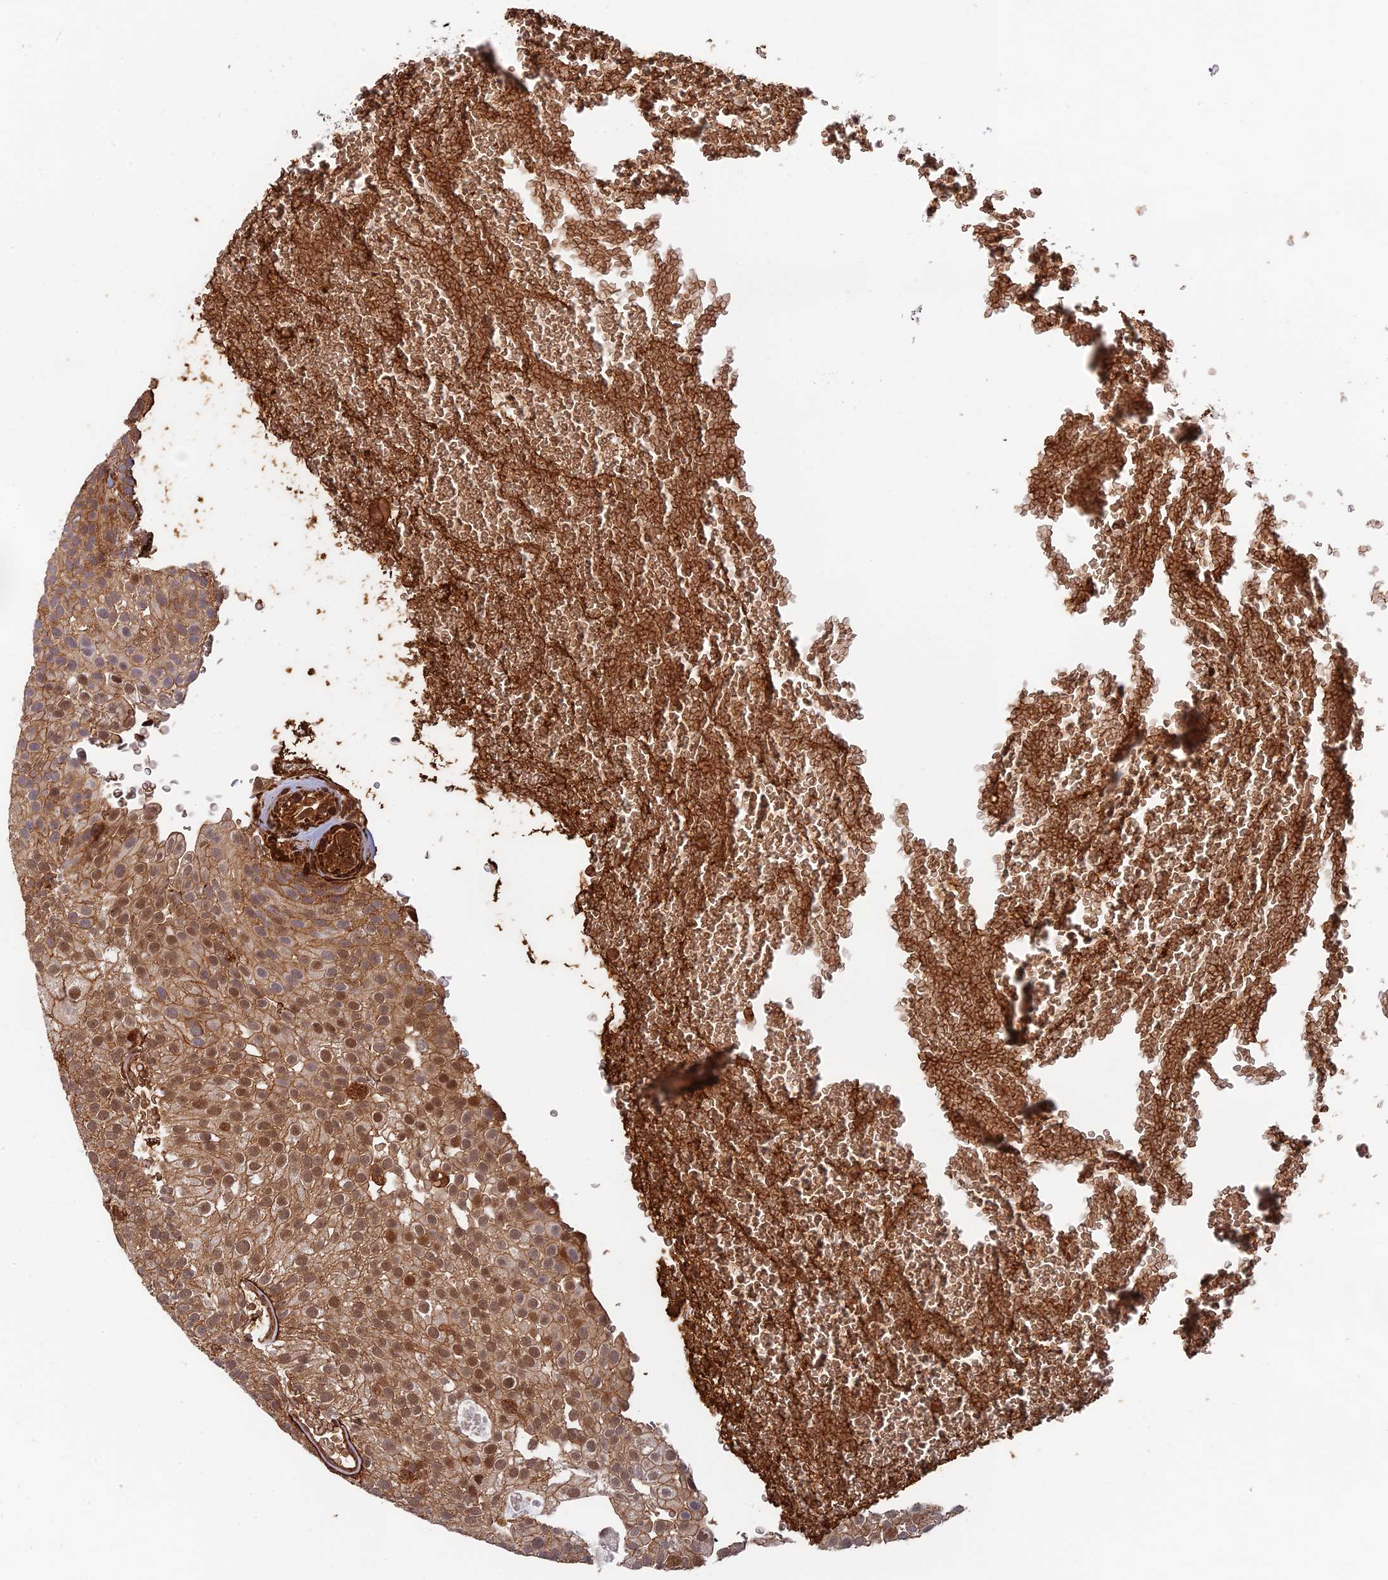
{"staining": {"intensity": "moderate", "quantity": ">75%", "location": "cytoplasmic/membranous,nuclear"}, "tissue": "urothelial cancer", "cell_type": "Tumor cells", "image_type": "cancer", "snomed": [{"axis": "morphology", "description": "Urothelial carcinoma, Low grade"}, {"axis": "topography", "description": "Urinary bladder"}], "caption": "Low-grade urothelial carcinoma stained with DAB immunohistochemistry (IHC) demonstrates medium levels of moderate cytoplasmic/membranous and nuclear positivity in about >75% of tumor cells.", "gene": "OSBPL1A", "patient": {"sex": "male", "age": 78}}